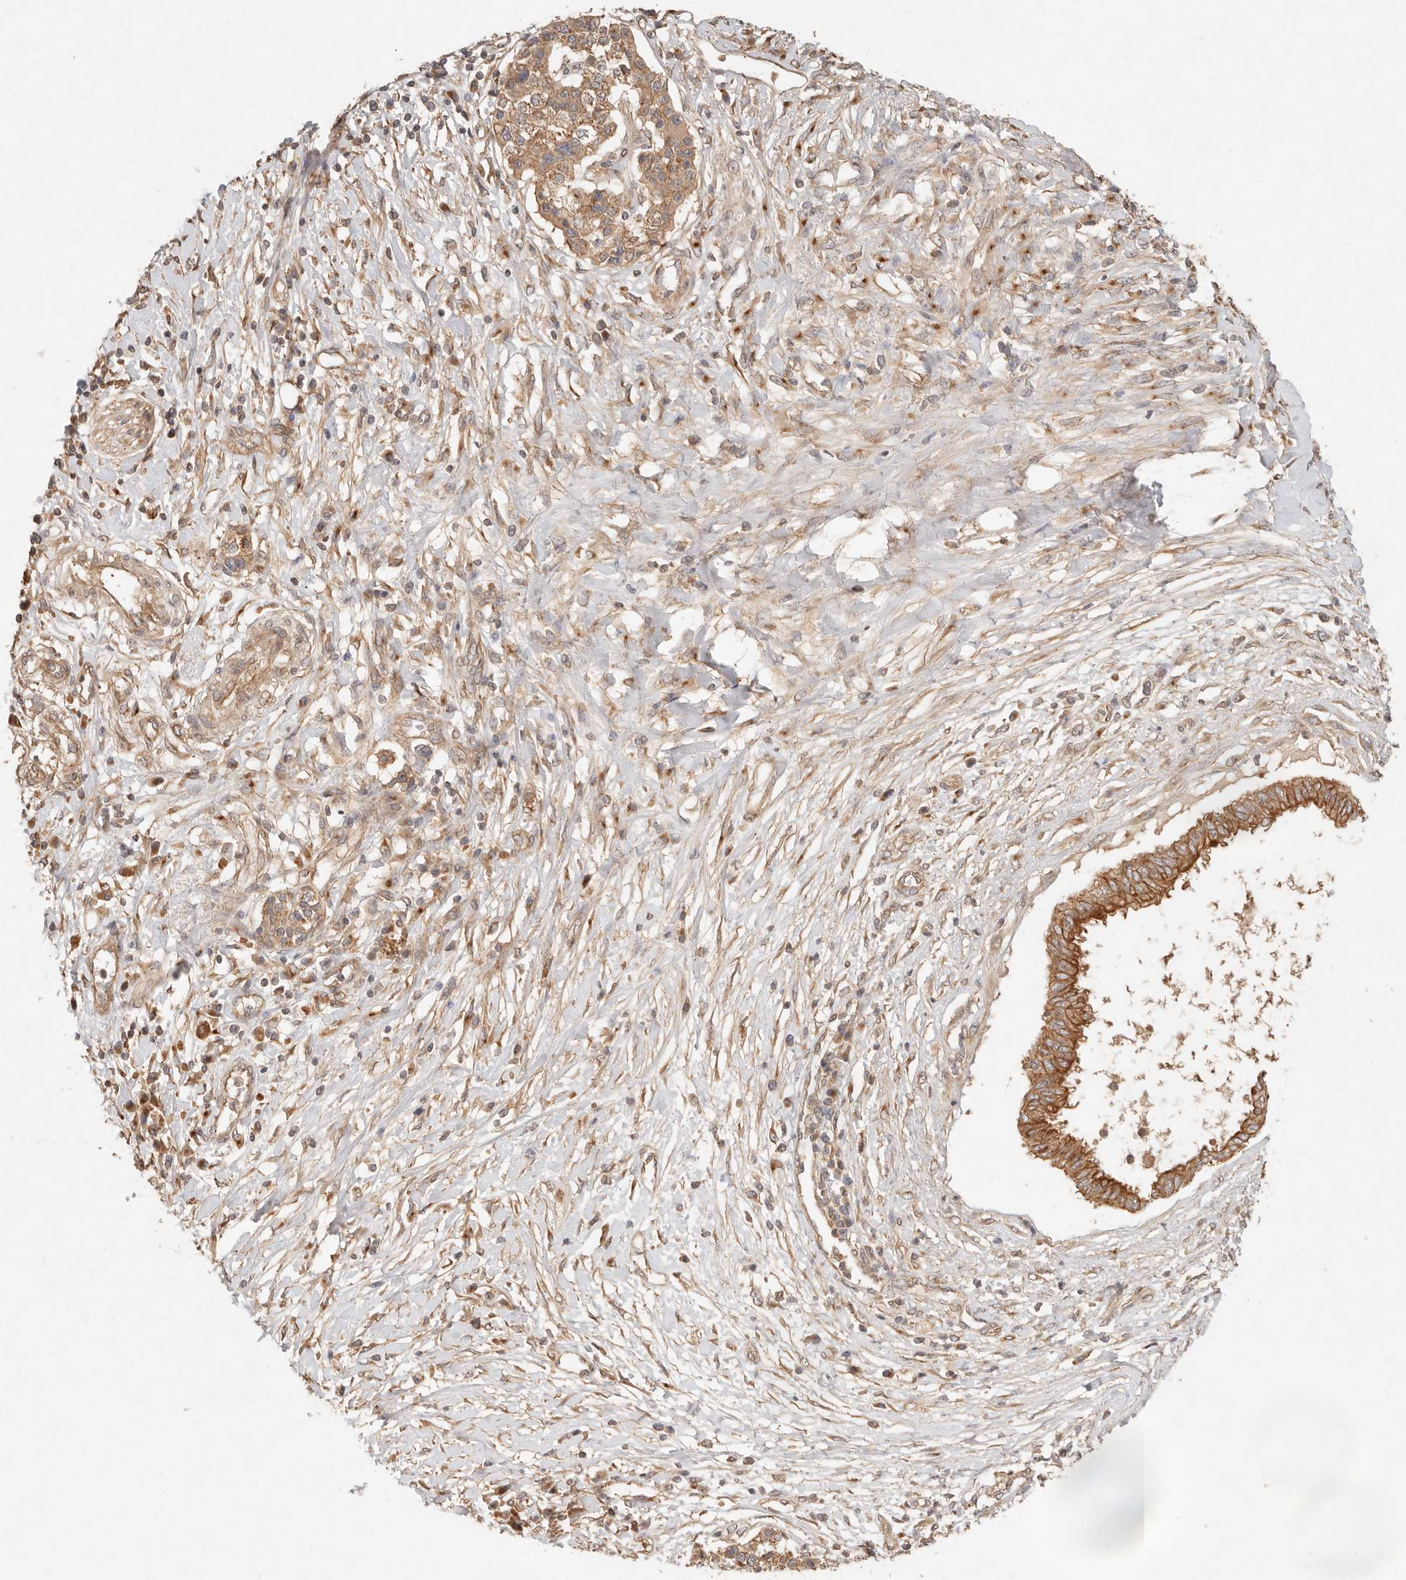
{"staining": {"intensity": "moderate", "quantity": ">75%", "location": "cytoplasmic/membranous"}, "tissue": "pancreatic cancer", "cell_type": "Tumor cells", "image_type": "cancer", "snomed": [{"axis": "morphology", "description": "Adenocarcinoma, NOS"}, {"axis": "topography", "description": "Pancreas"}], "caption": "Protein staining of pancreatic adenocarcinoma tissue displays moderate cytoplasmic/membranous positivity in approximately >75% of tumor cells.", "gene": "HECTD3", "patient": {"sex": "female", "age": 56}}